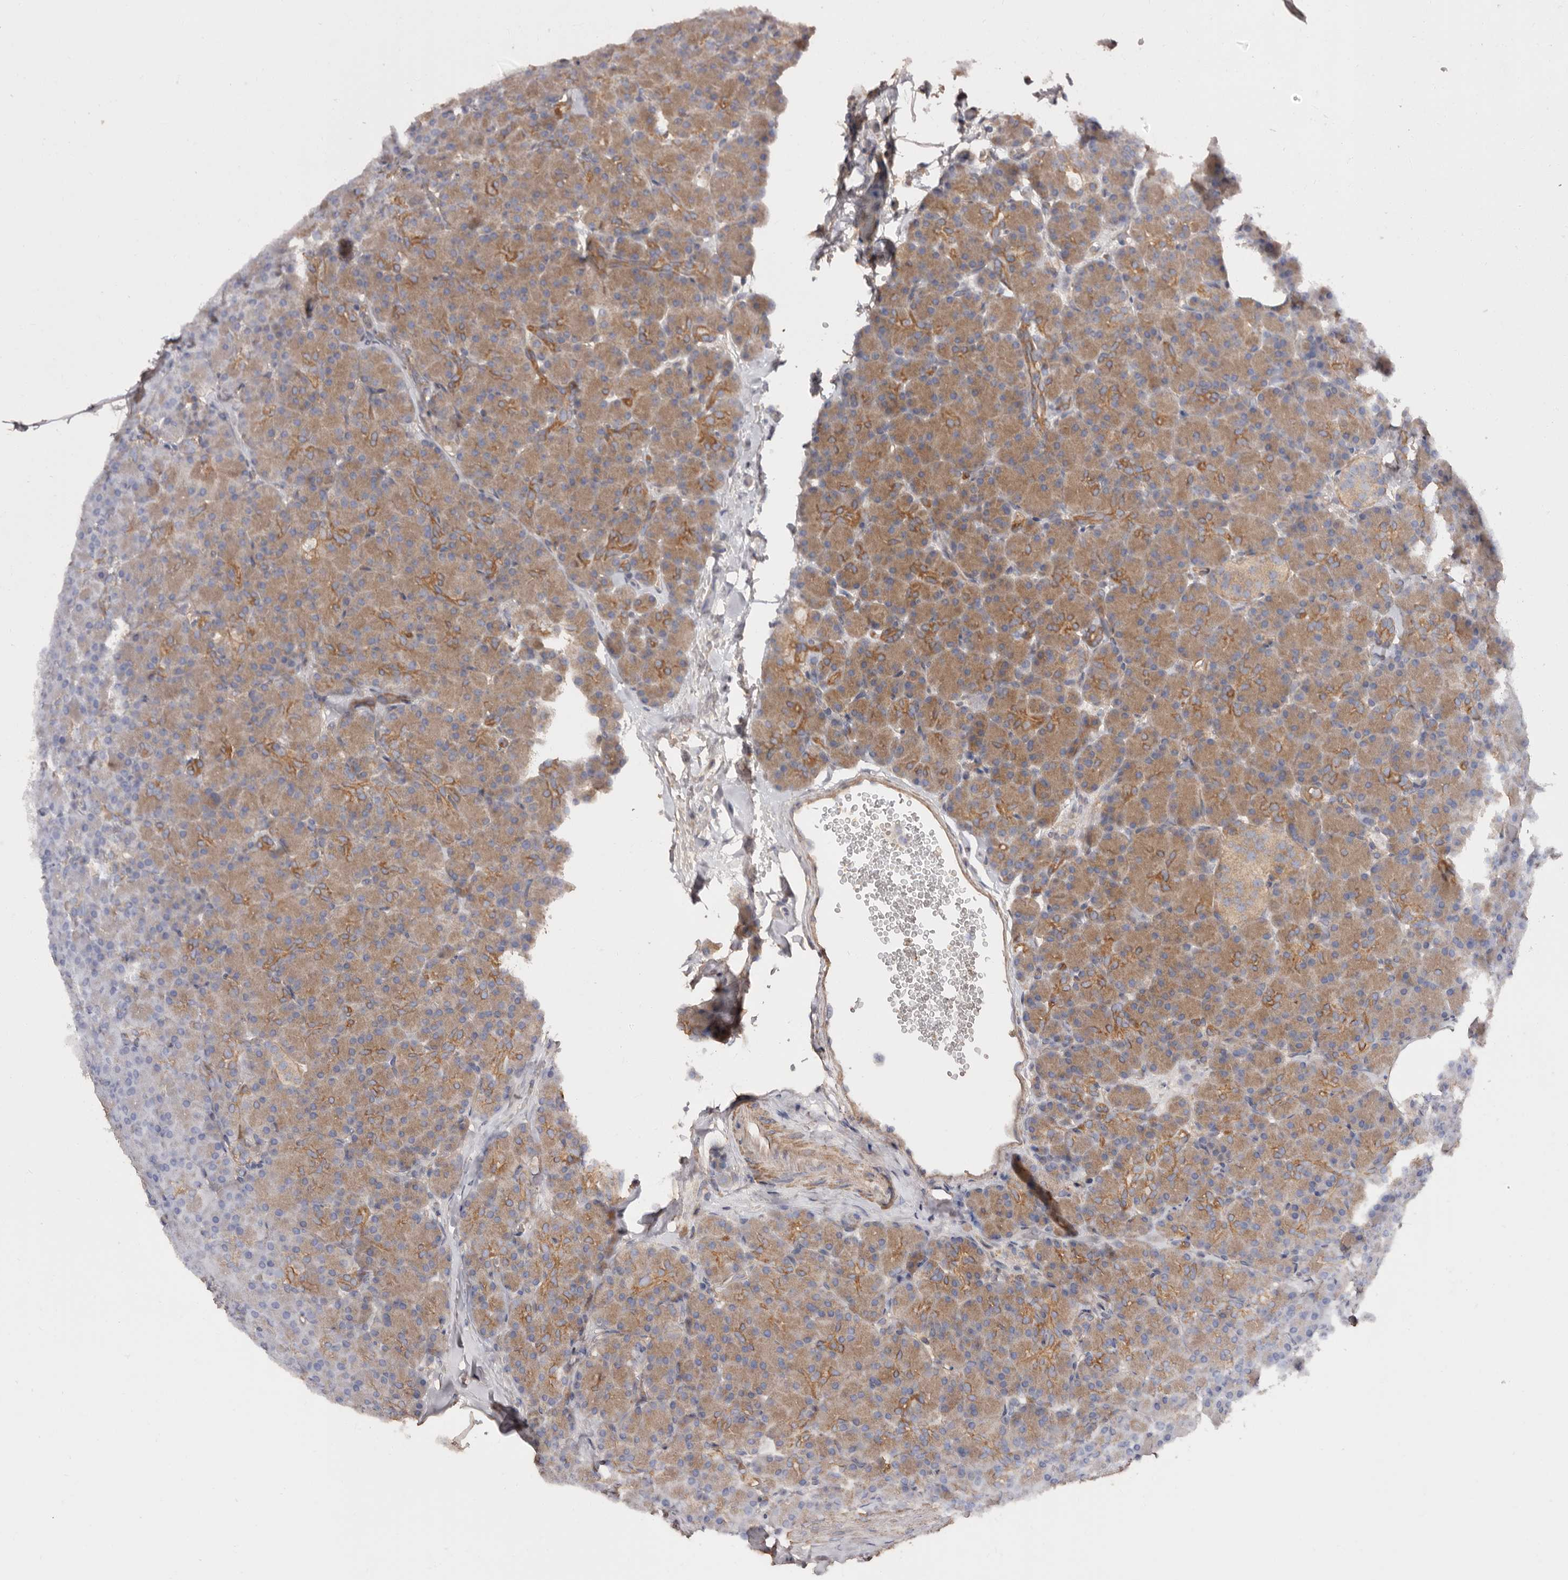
{"staining": {"intensity": "moderate", "quantity": ">75%", "location": "cytoplasmic/membranous"}, "tissue": "pancreas", "cell_type": "Exocrine glandular cells", "image_type": "normal", "snomed": [{"axis": "morphology", "description": "Normal tissue, NOS"}, {"axis": "topography", "description": "Pancreas"}], "caption": "A micrograph of human pancreas stained for a protein displays moderate cytoplasmic/membranous brown staining in exocrine glandular cells. The staining was performed using DAB (3,3'-diaminobenzidine) to visualize the protein expression in brown, while the nuclei were stained in blue with hematoxylin (Magnification: 20x).", "gene": "COQ8B", "patient": {"sex": "female", "age": 43}}